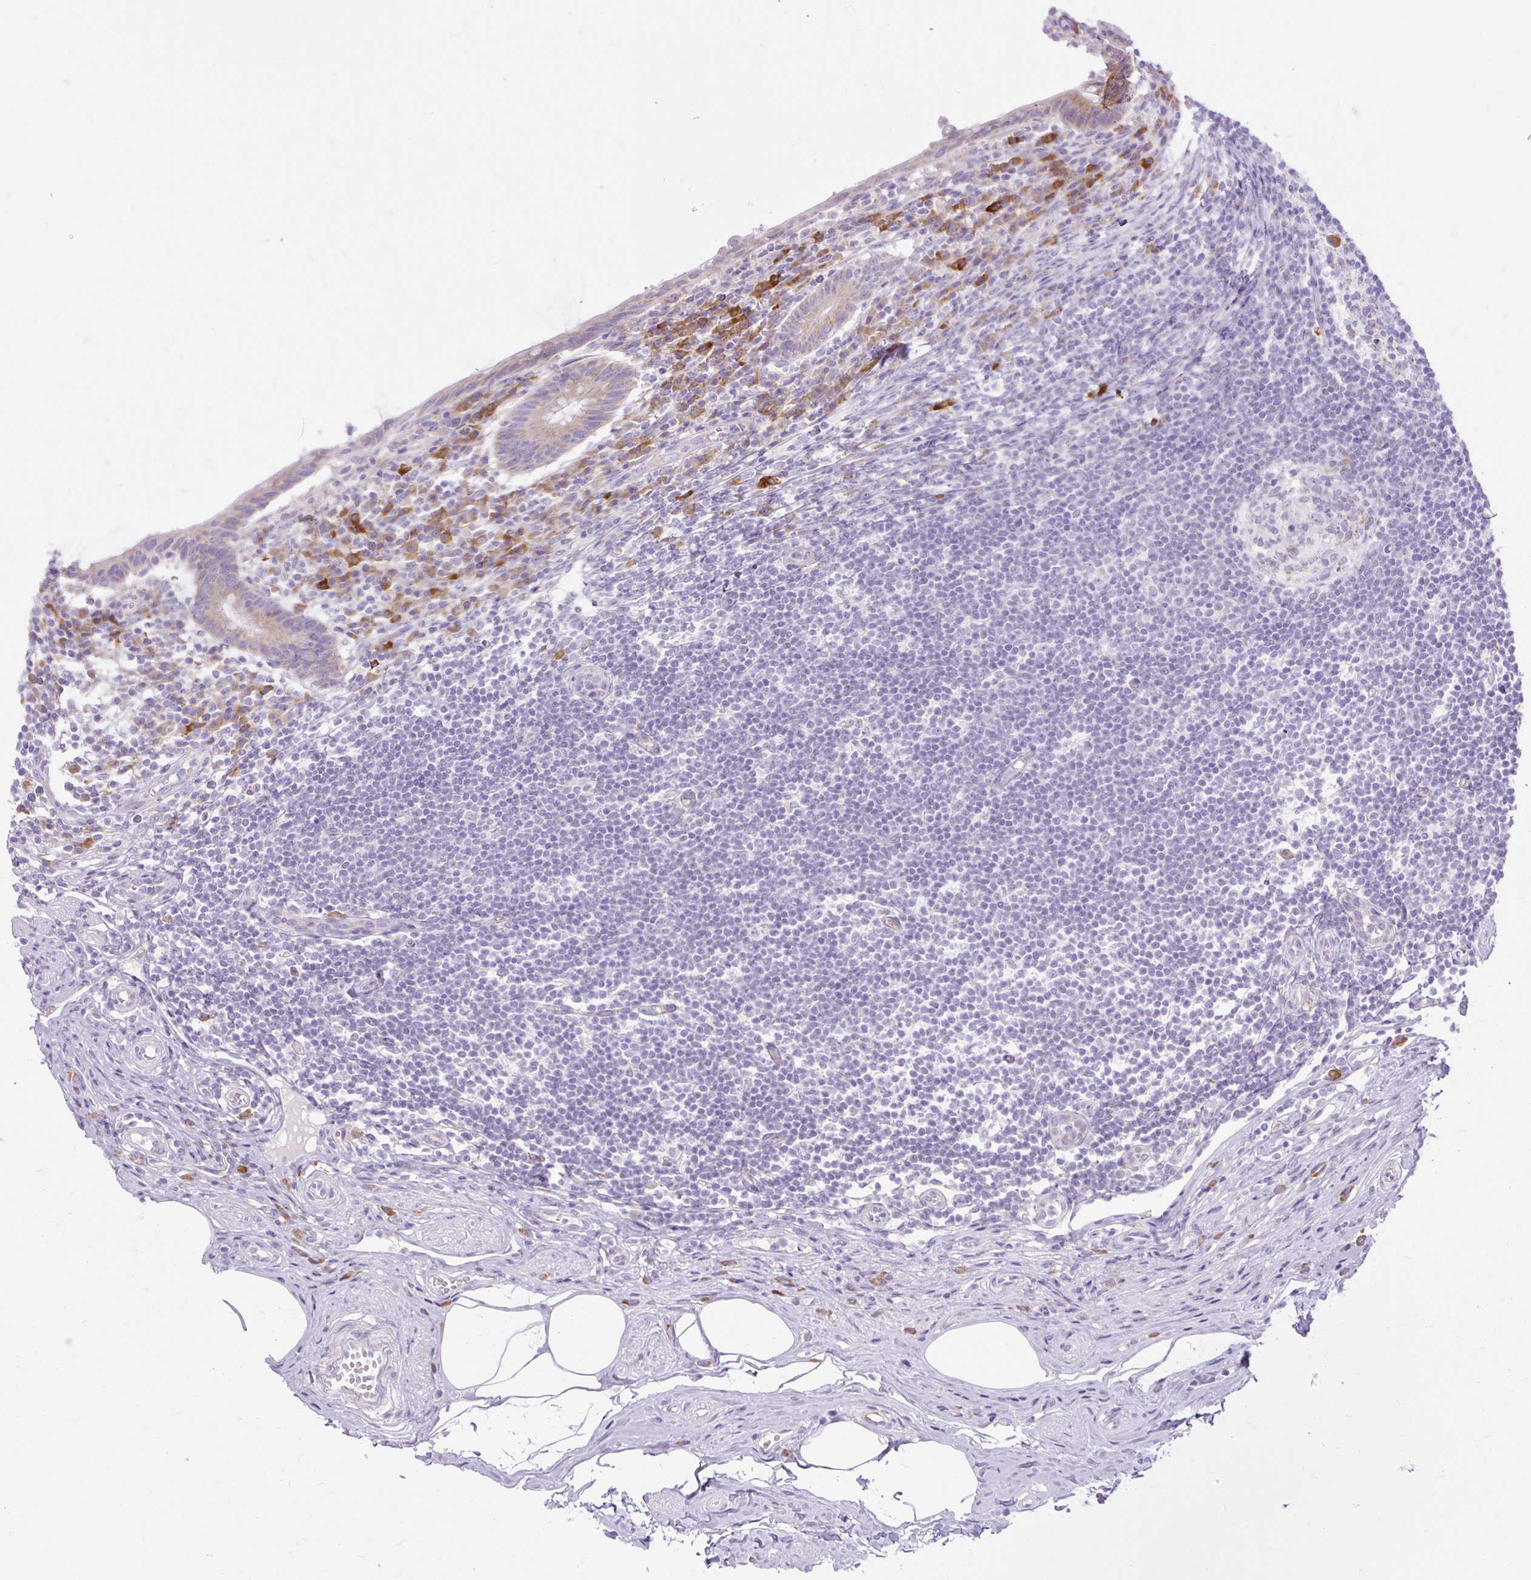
{"staining": {"intensity": "weak", "quantity": ">75%", "location": "cytoplasmic/membranous"}, "tissue": "appendix", "cell_type": "Glandular cells", "image_type": "normal", "snomed": [{"axis": "morphology", "description": "Normal tissue, NOS"}, {"axis": "topography", "description": "Appendix"}], "caption": "IHC (DAB (3,3'-diaminobenzidine)) staining of benign human appendix shows weak cytoplasmic/membranous protein staining in approximately >75% of glandular cells.", "gene": "SYBU", "patient": {"sex": "female", "age": 56}}